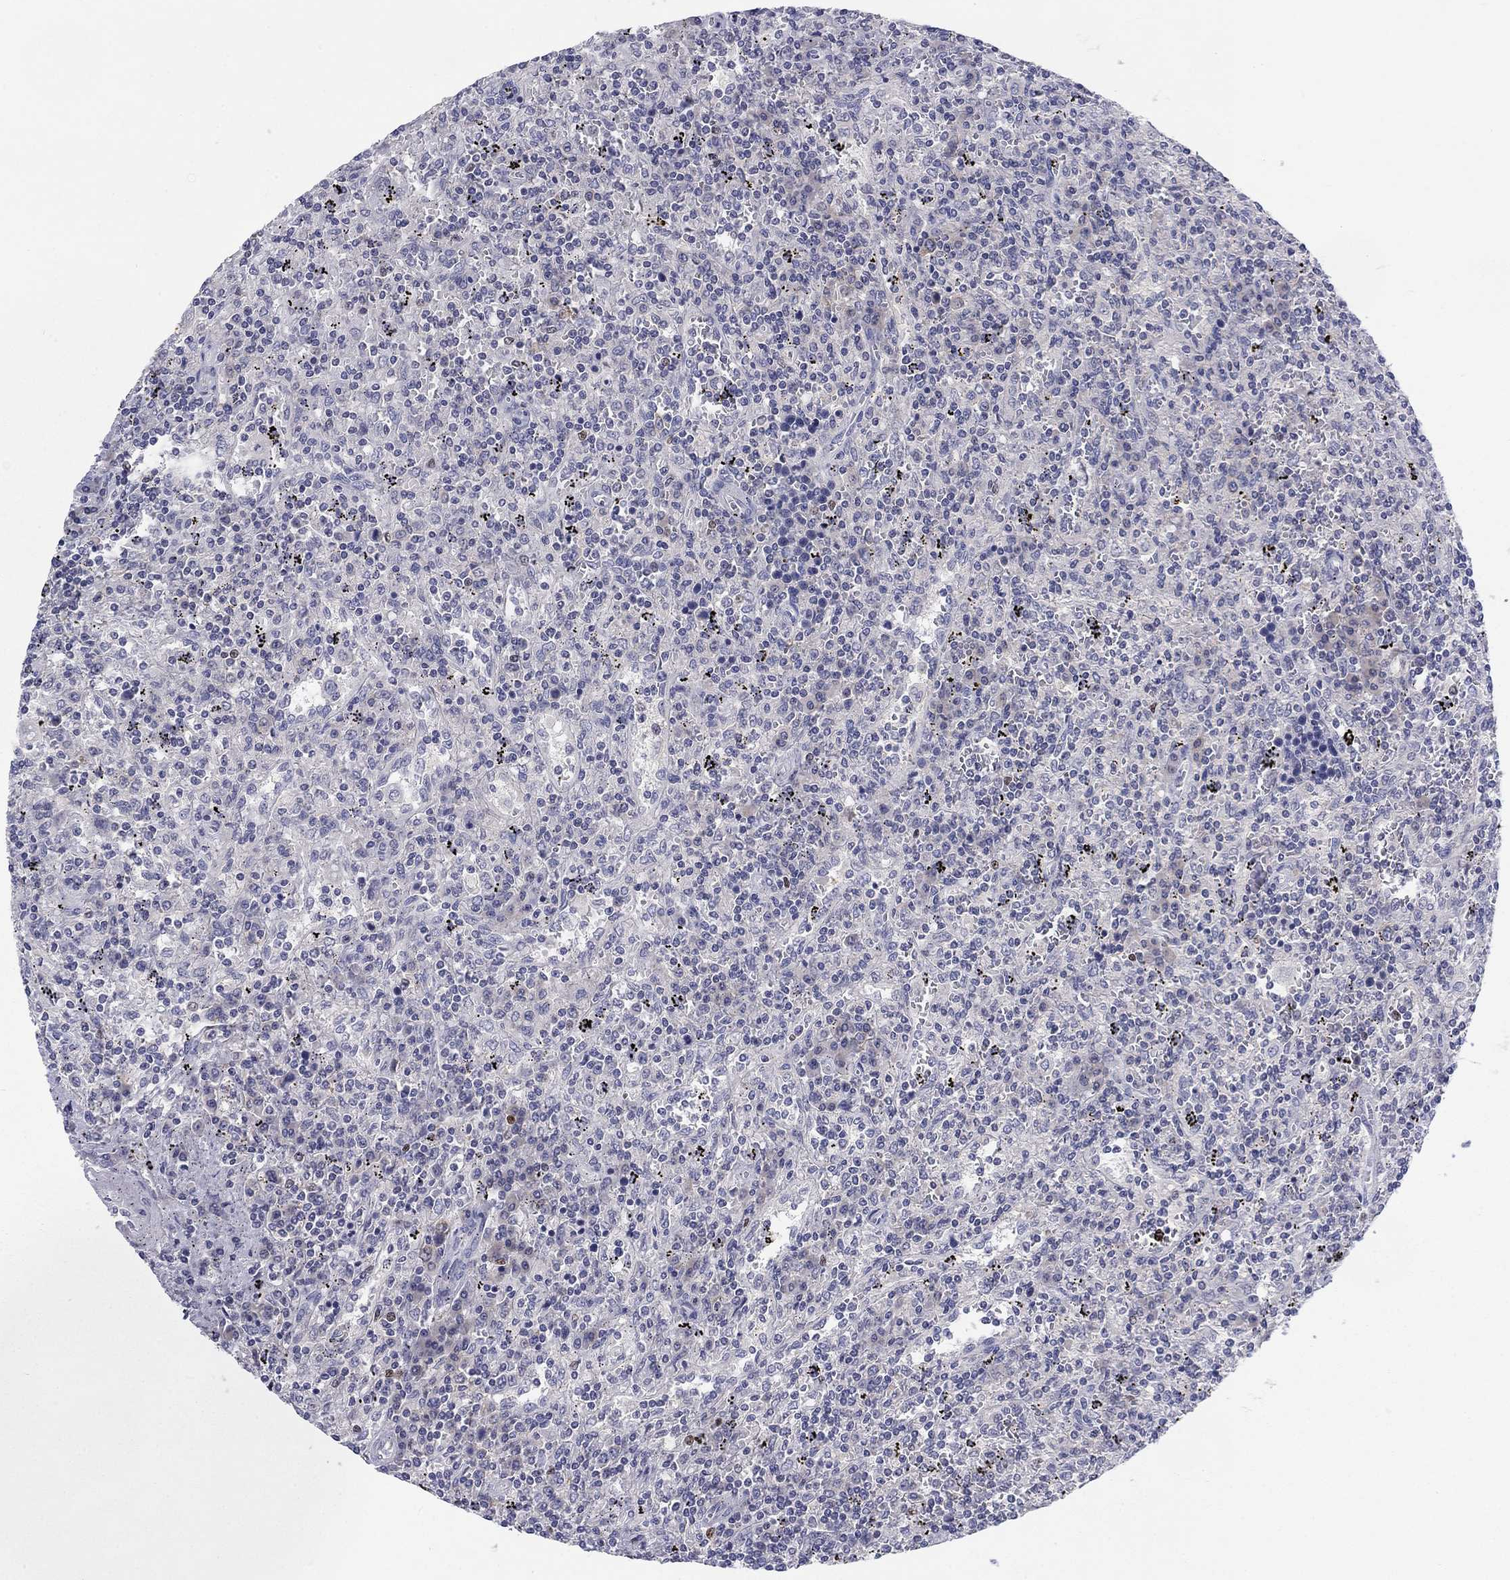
{"staining": {"intensity": "negative", "quantity": "none", "location": "none"}, "tissue": "lymphoma", "cell_type": "Tumor cells", "image_type": "cancer", "snomed": [{"axis": "morphology", "description": "Malignant lymphoma, non-Hodgkin's type, Low grade"}, {"axis": "topography", "description": "Spleen"}], "caption": "DAB (3,3'-diaminobenzidine) immunohistochemical staining of human malignant lymphoma, non-Hodgkin's type (low-grade) shows no significant expression in tumor cells.", "gene": "CACNA1A", "patient": {"sex": "male", "age": 62}}